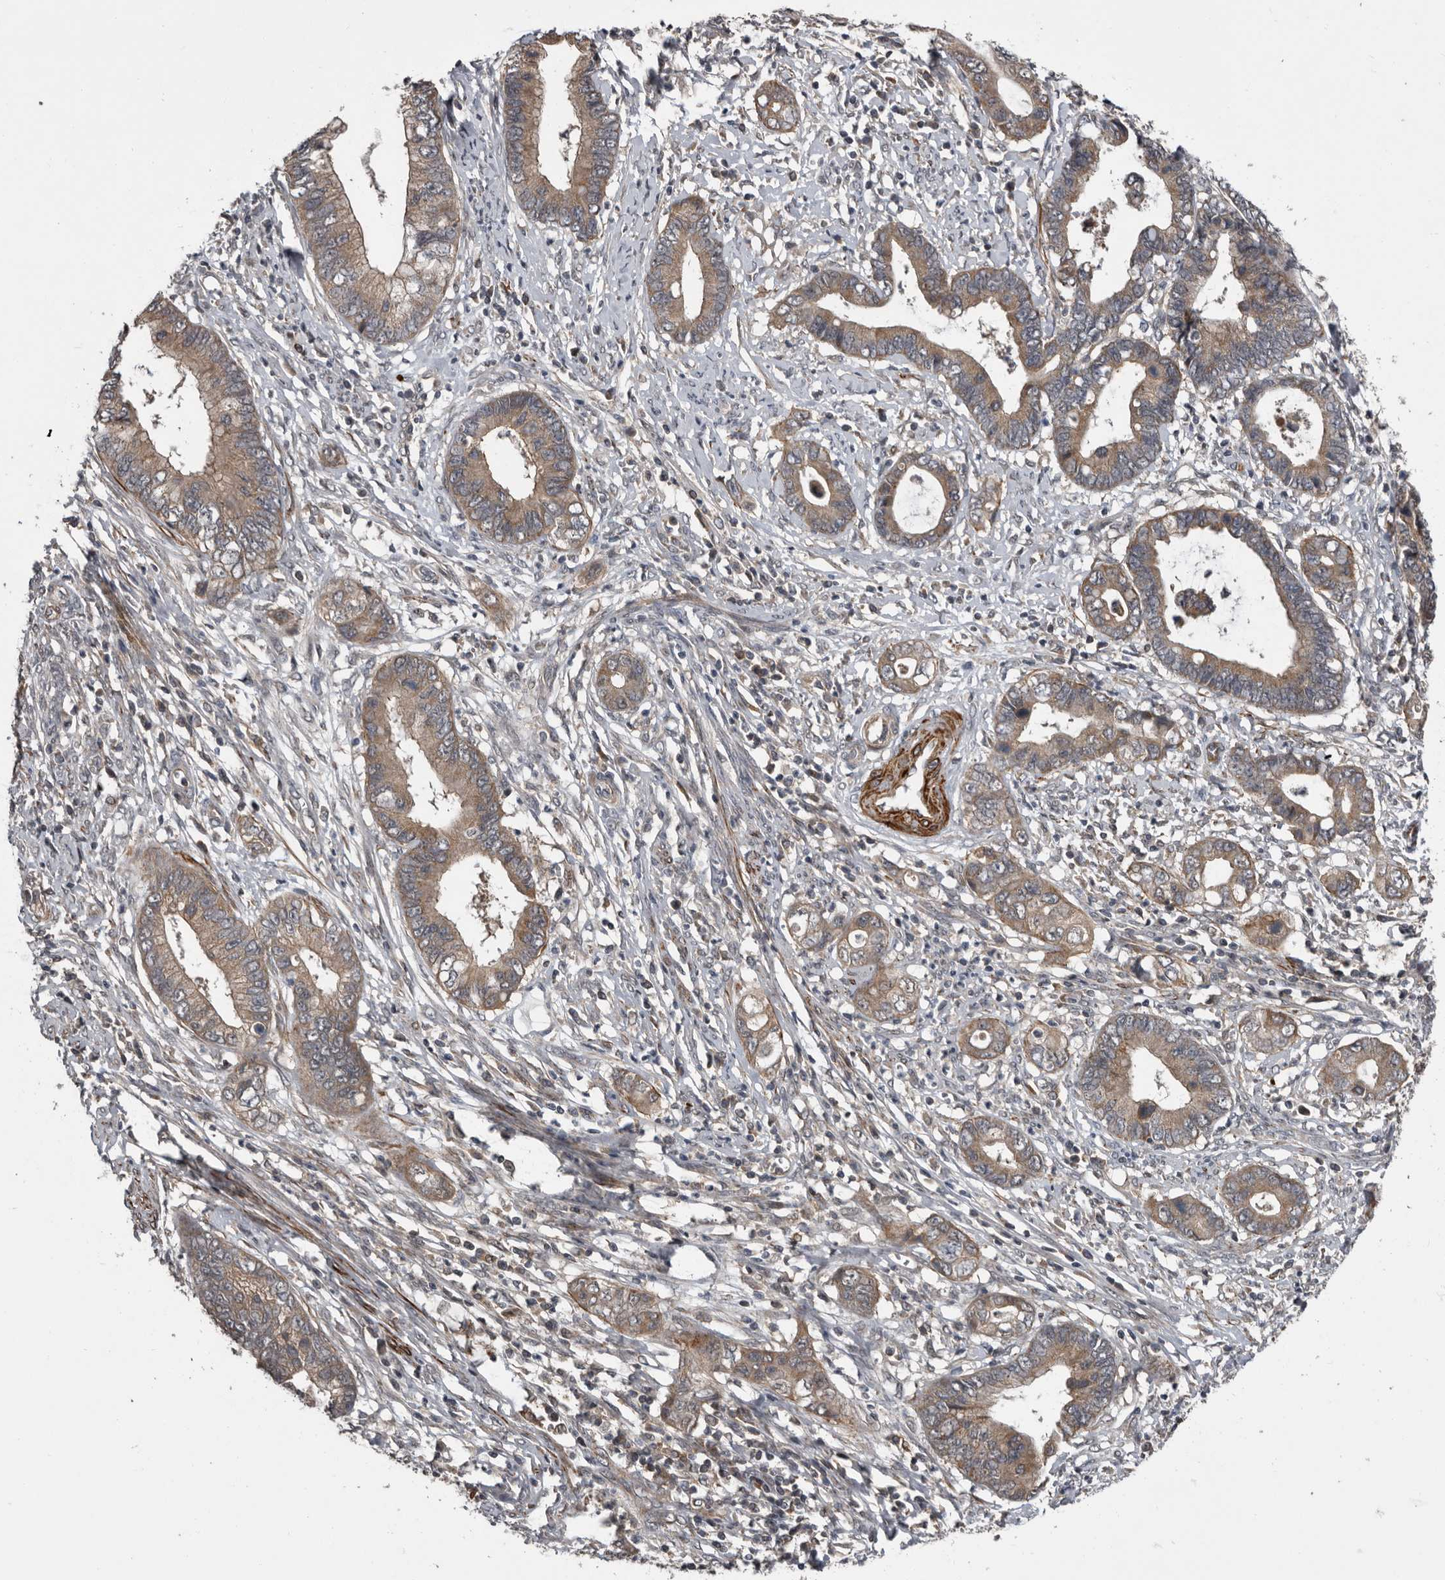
{"staining": {"intensity": "moderate", "quantity": ">75%", "location": "cytoplasmic/membranous"}, "tissue": "cervical cancer", "cell_type": "Tumor cells", "image_type": "cancer", "snomed": [{"axis": "morphology", "description": "Adenocarcinoma, NOS"}, {"axis": "topography", "description": "Cervix"}], "caption": "Moderate cytoplasmic/membranous staining for a protein is present in approximately >75% of tumor cells of cervical cancer (adenocarcinoma) using immunohistochemistry.", "gene": "FGFR4", "patient": {"sex": "female", "age": 44}}